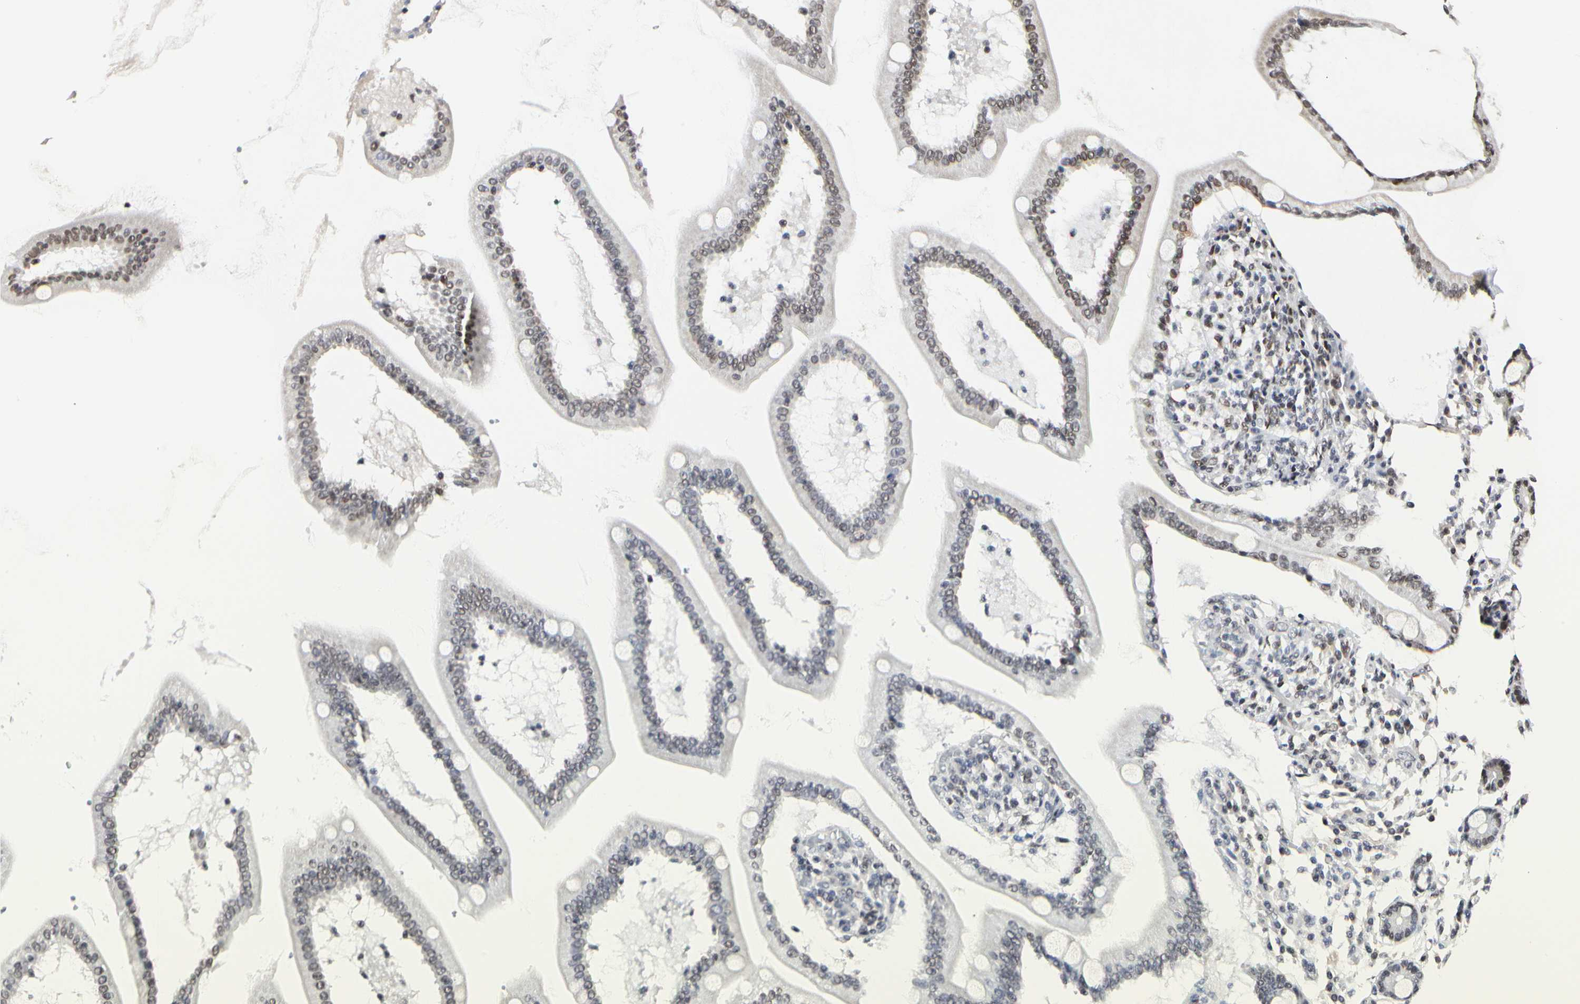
{"staining": {"intensity": "moderate", "quantity": ">75%", "location": "nuclear"}, "tissue": "adipose tissue", "cell_type": "Adipocytes", "image_type": "normal", "snomed": [{"axis": "morphology", "description": "Normal tissue, NOS"}, {"axis": "topography", "description": "Duodenum"}], "caption": "IHC photomicrograph of unremarkable human adipose tissue stained for a protein (brown), which shows medium levels of moderate nuclear expression in approximately >75% of adipocytes.", "gene": "PRMT3", "patient": {"sex": "male", "age": 63}}